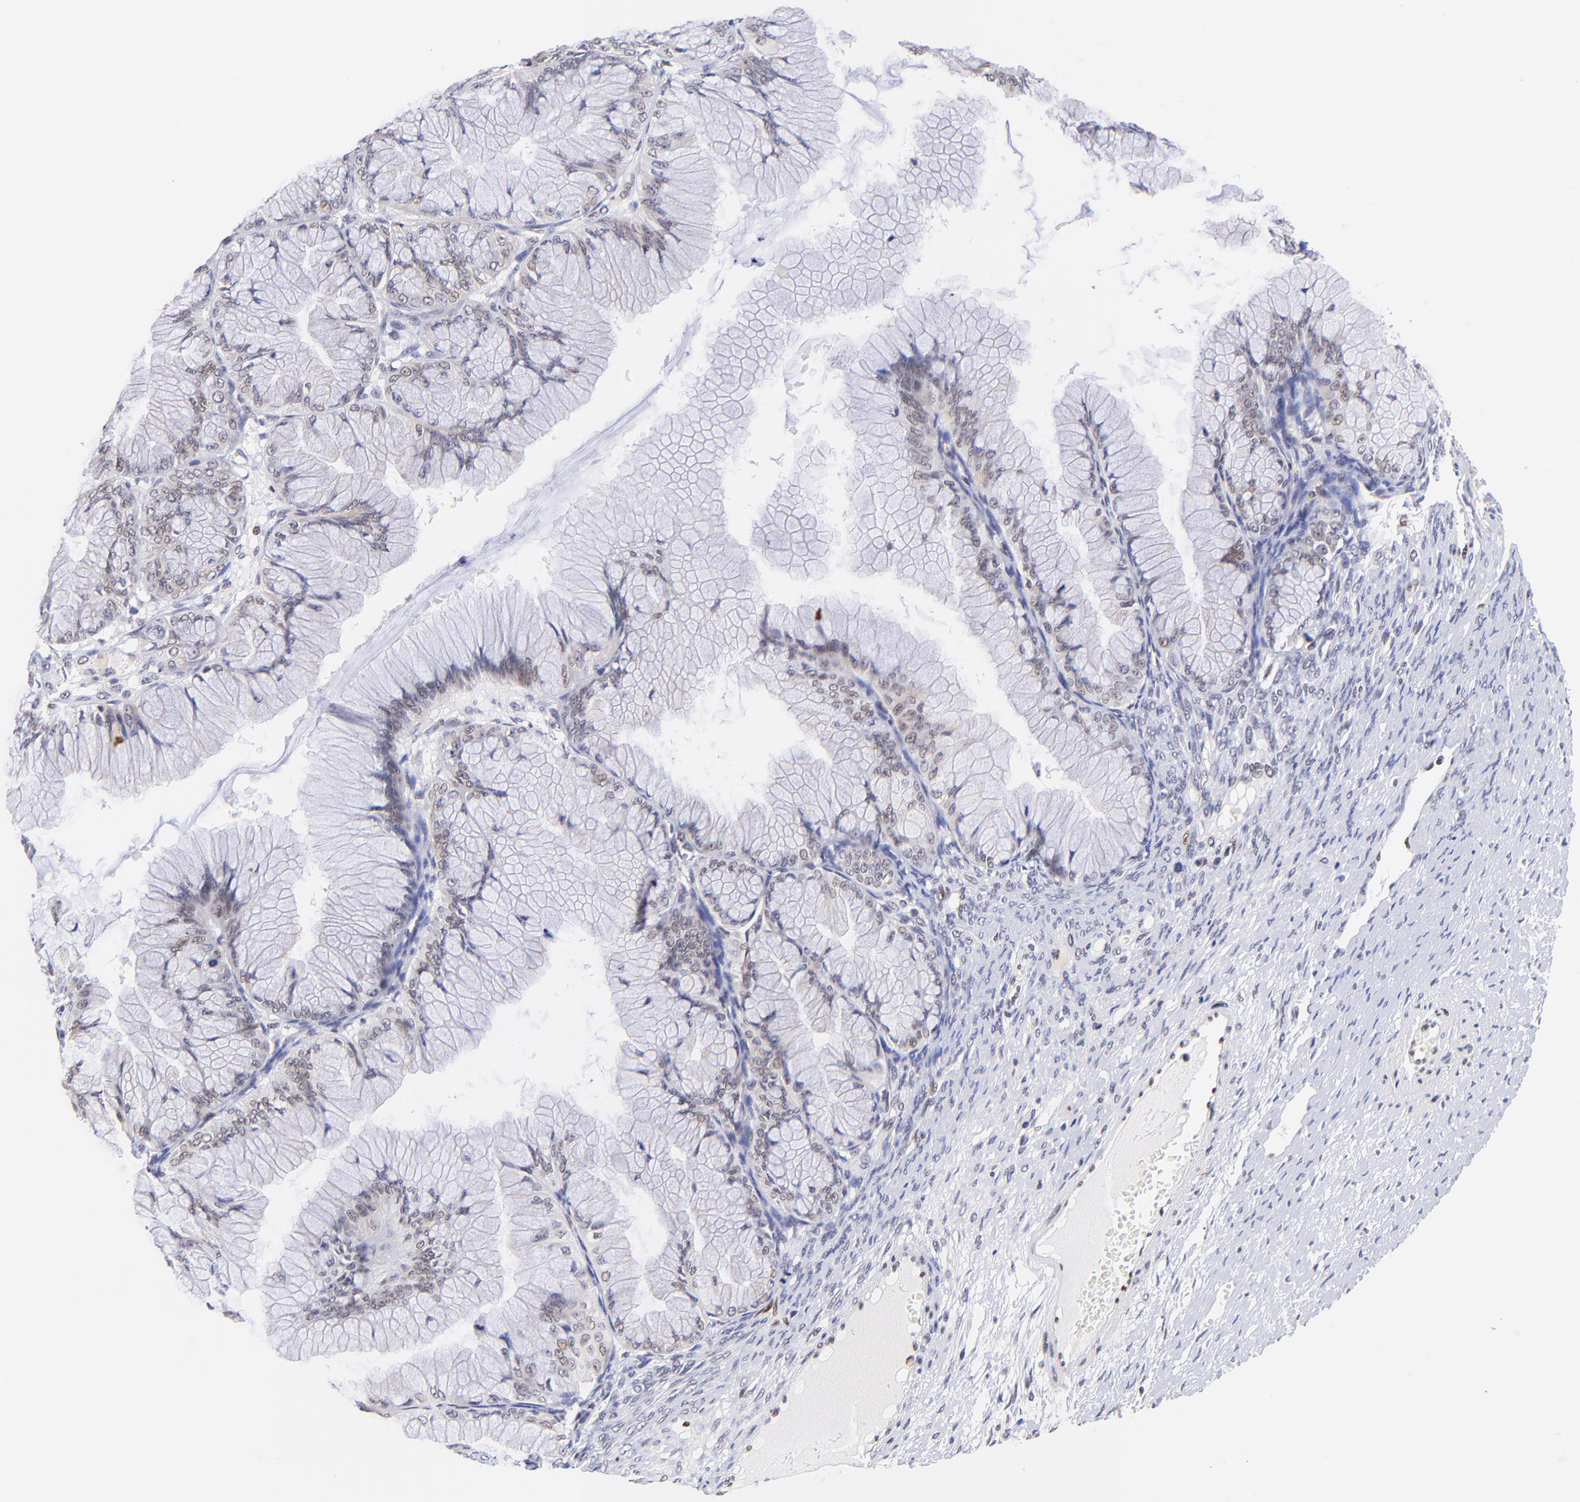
{"staining": {"intensity": "weak", "quantity": ">75%", "location": "nuclear"}, "tissue": "ovarian cancer", "cell_type": "Tumor cells", "image_type": "cancer", "snomed": [{"axis": "morphology", "description": "Cystadenocarcinoma, mucinous, NOS"}, {"axis": "topography", "description": "Ovary"}], "caption": "Ovarian cancer (mucinous cystadenocarcinoma) stained with IHC exhibits weak nuclear staining in approximately >75% of tumor cells.", "gene": "MIDEAS", "patient": {"sex": "female", "age": 63}}